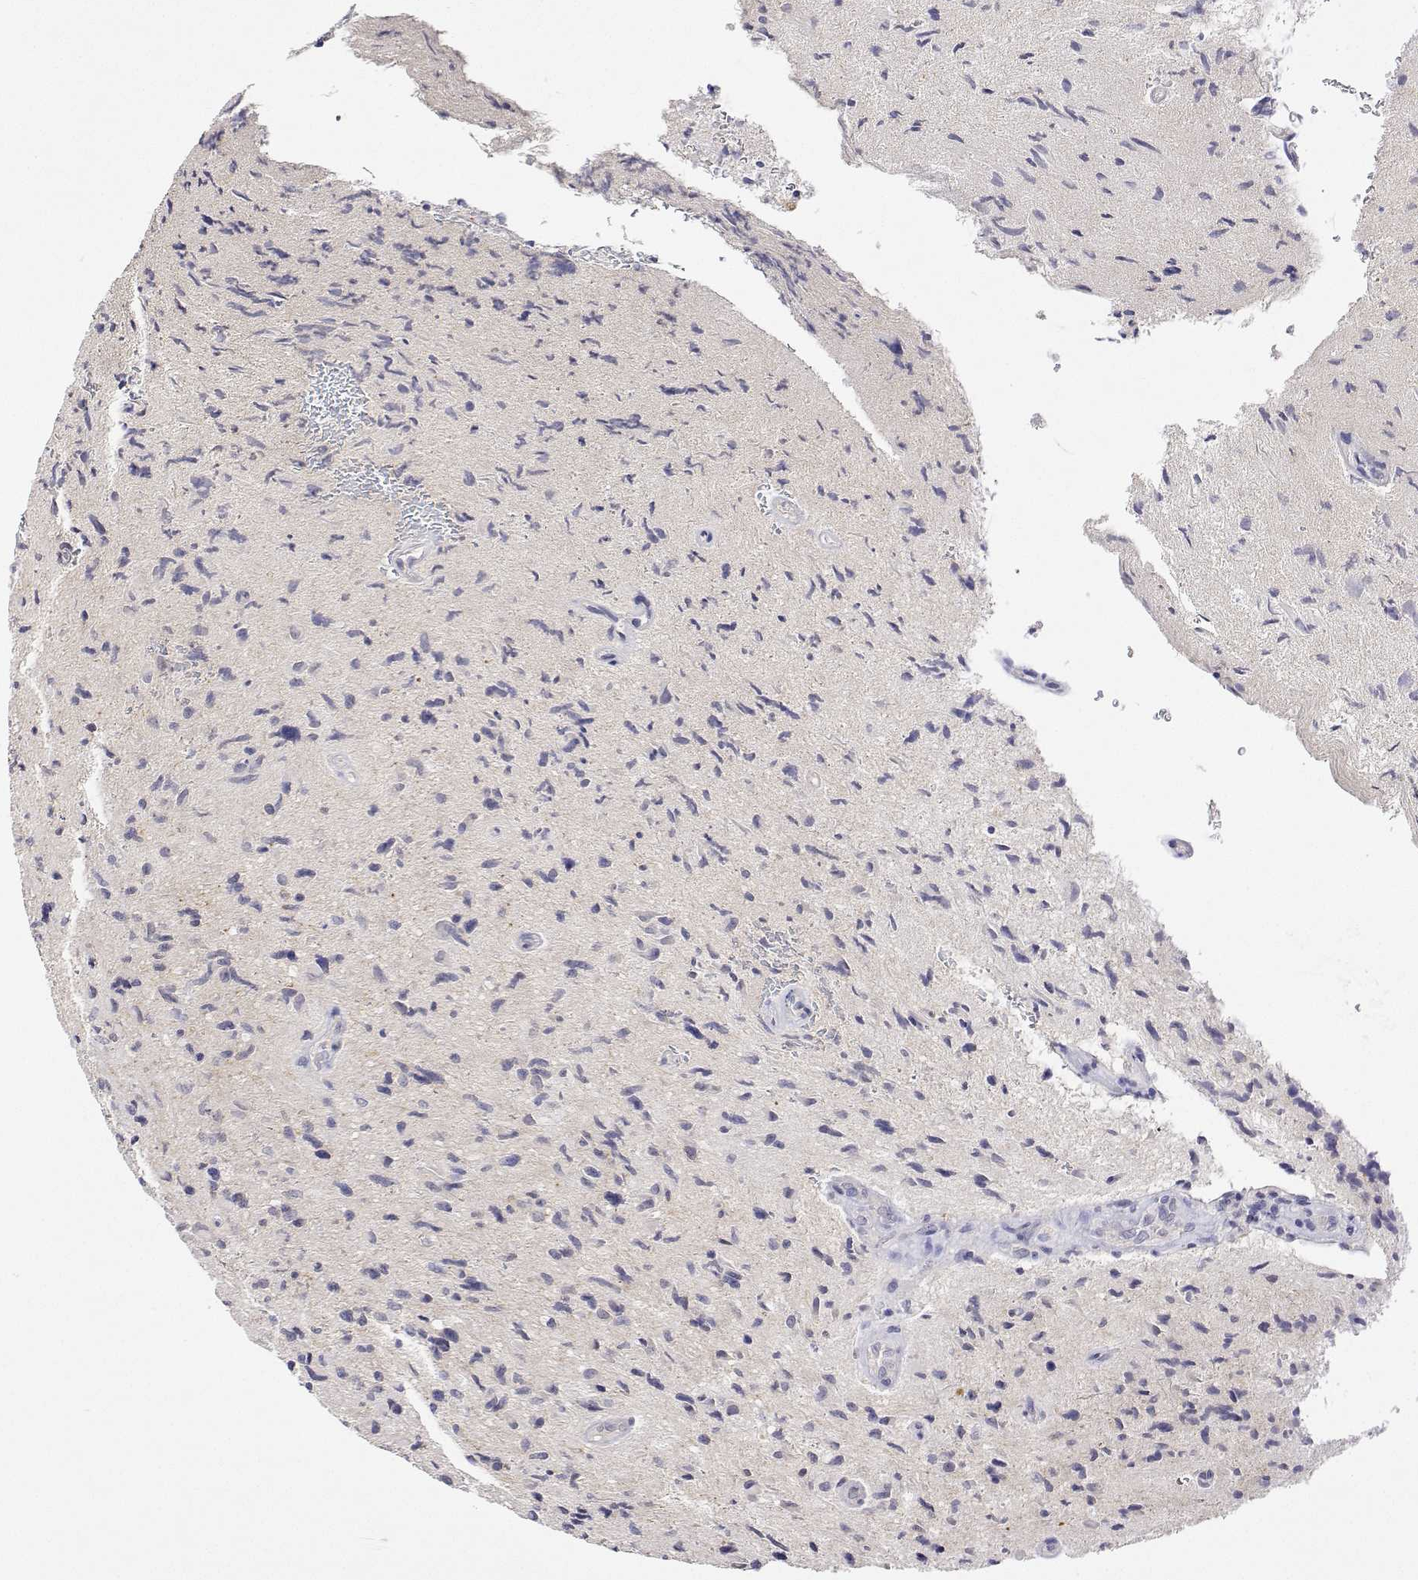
{"staining": {"intensity": "negative", "quantity": "none", "location": "none"}, "tissue": "glioma", "cell_type": "Tumor cells", "image_type": "cancer", "snomed": [{"axis": "morphology", "description": "Glioma, malignant, High grade"}, {"axis": "topography", "description": "Brain"}], "caption": "Immunohistochemical staining of malignant glioma (high-grade) displays no significant positivity in tumor cells. (DAB immunohistochemistry visualized using brightfield microscopy, high magnification).", "gene": "PLCB1", "patient": {"sex": "male", "age": 54}}